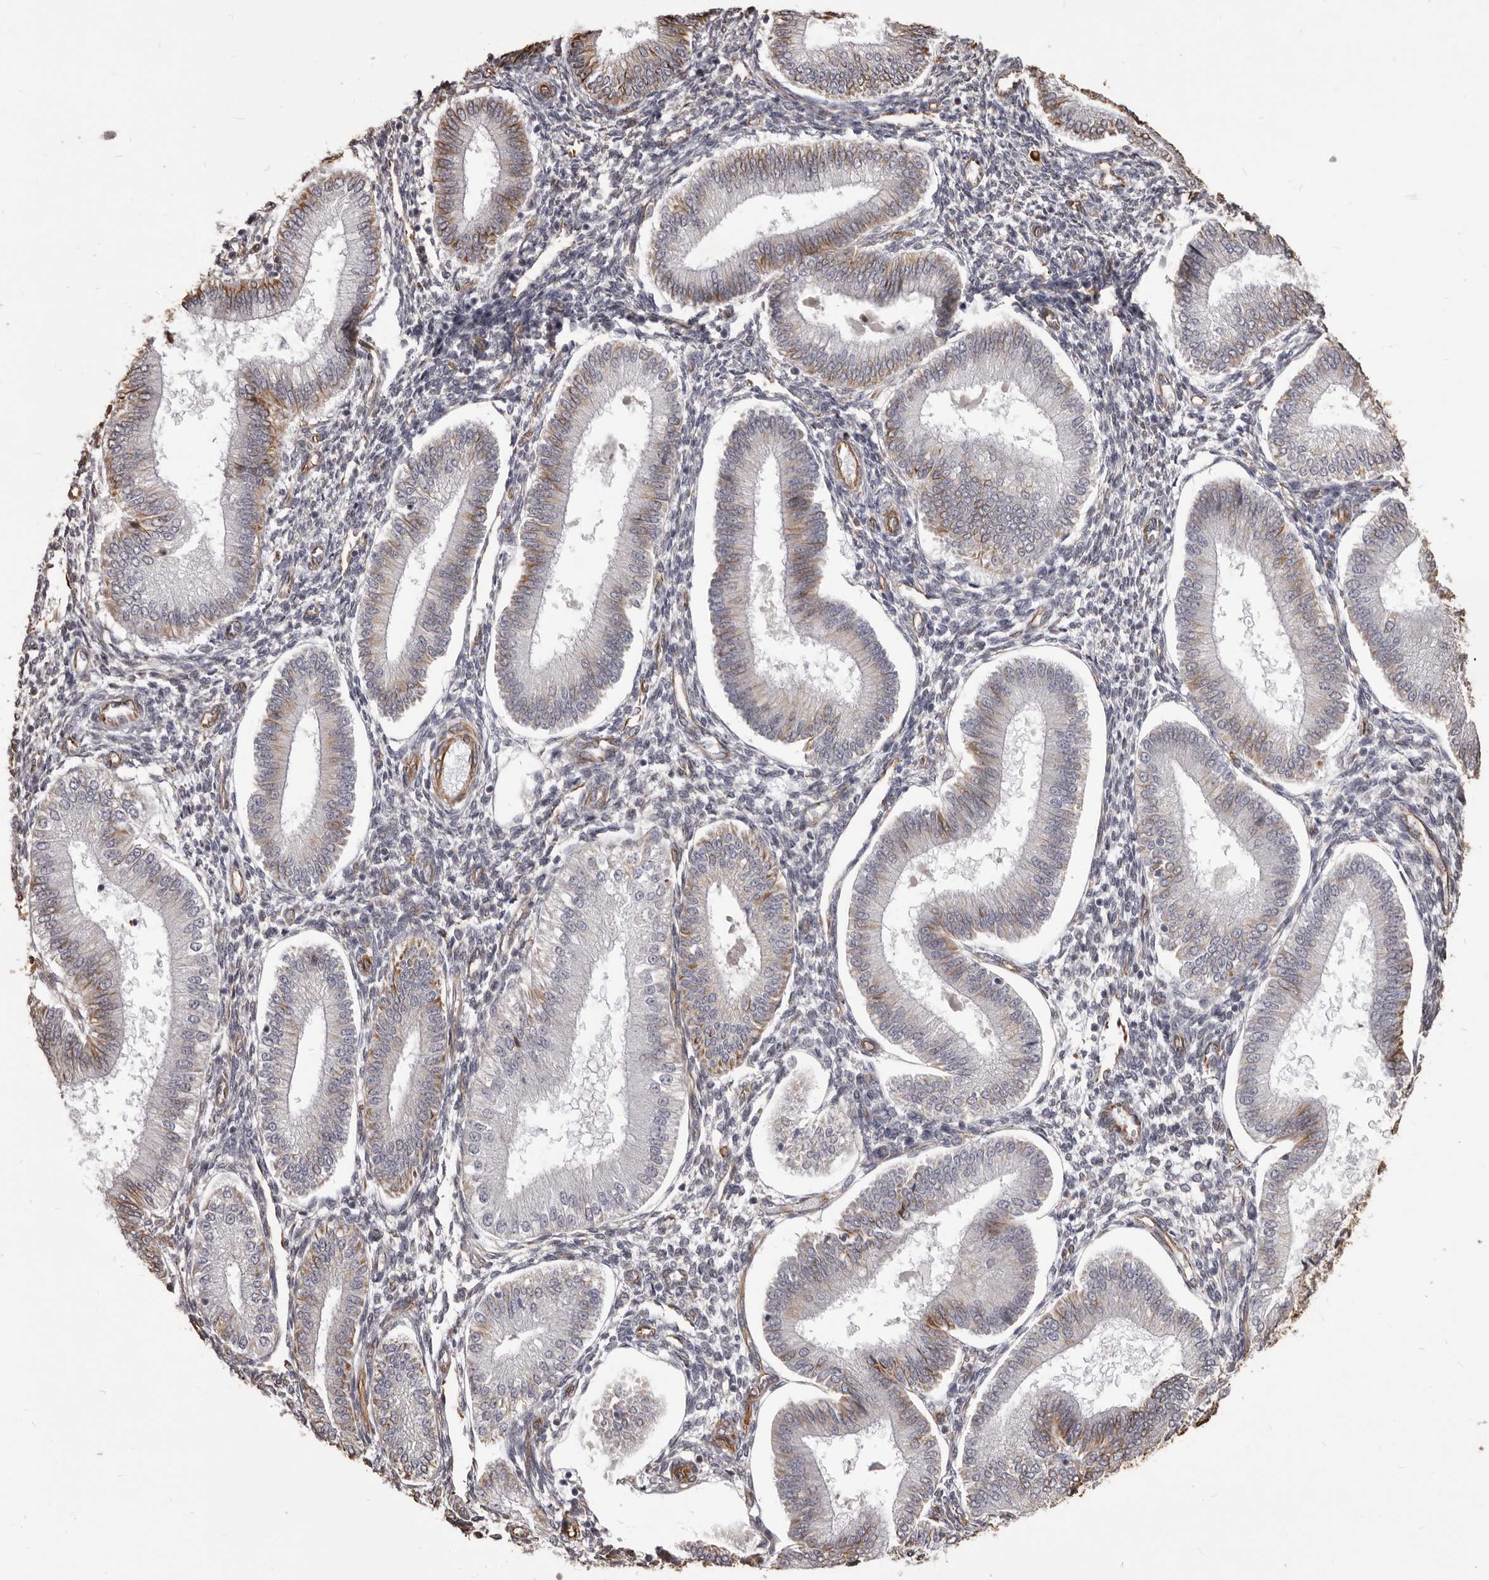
{"staining": {"intensity": "moderate", "quantity": "<25%", "location": "cytoplasmic/membranous"}, "tissue": "endometrium", "cell_type": "Cells in endometrial stroma", "image_type": "normal", "snomed": [{"axis": "morphology", "description": "Normal tissue, NOS"}, {"axis": "topography", "description": "Endometrium"}], "caption": "IHC of benign endometrium reveals low levels of moderate cytoplasmic/membranous expression in about <25% of cells in endometrial stroma. (Brightfield microscopy of DAB IHC at high magnification).", "gene": "MTURN", "patient": {"sex": "female", "age": 39}}